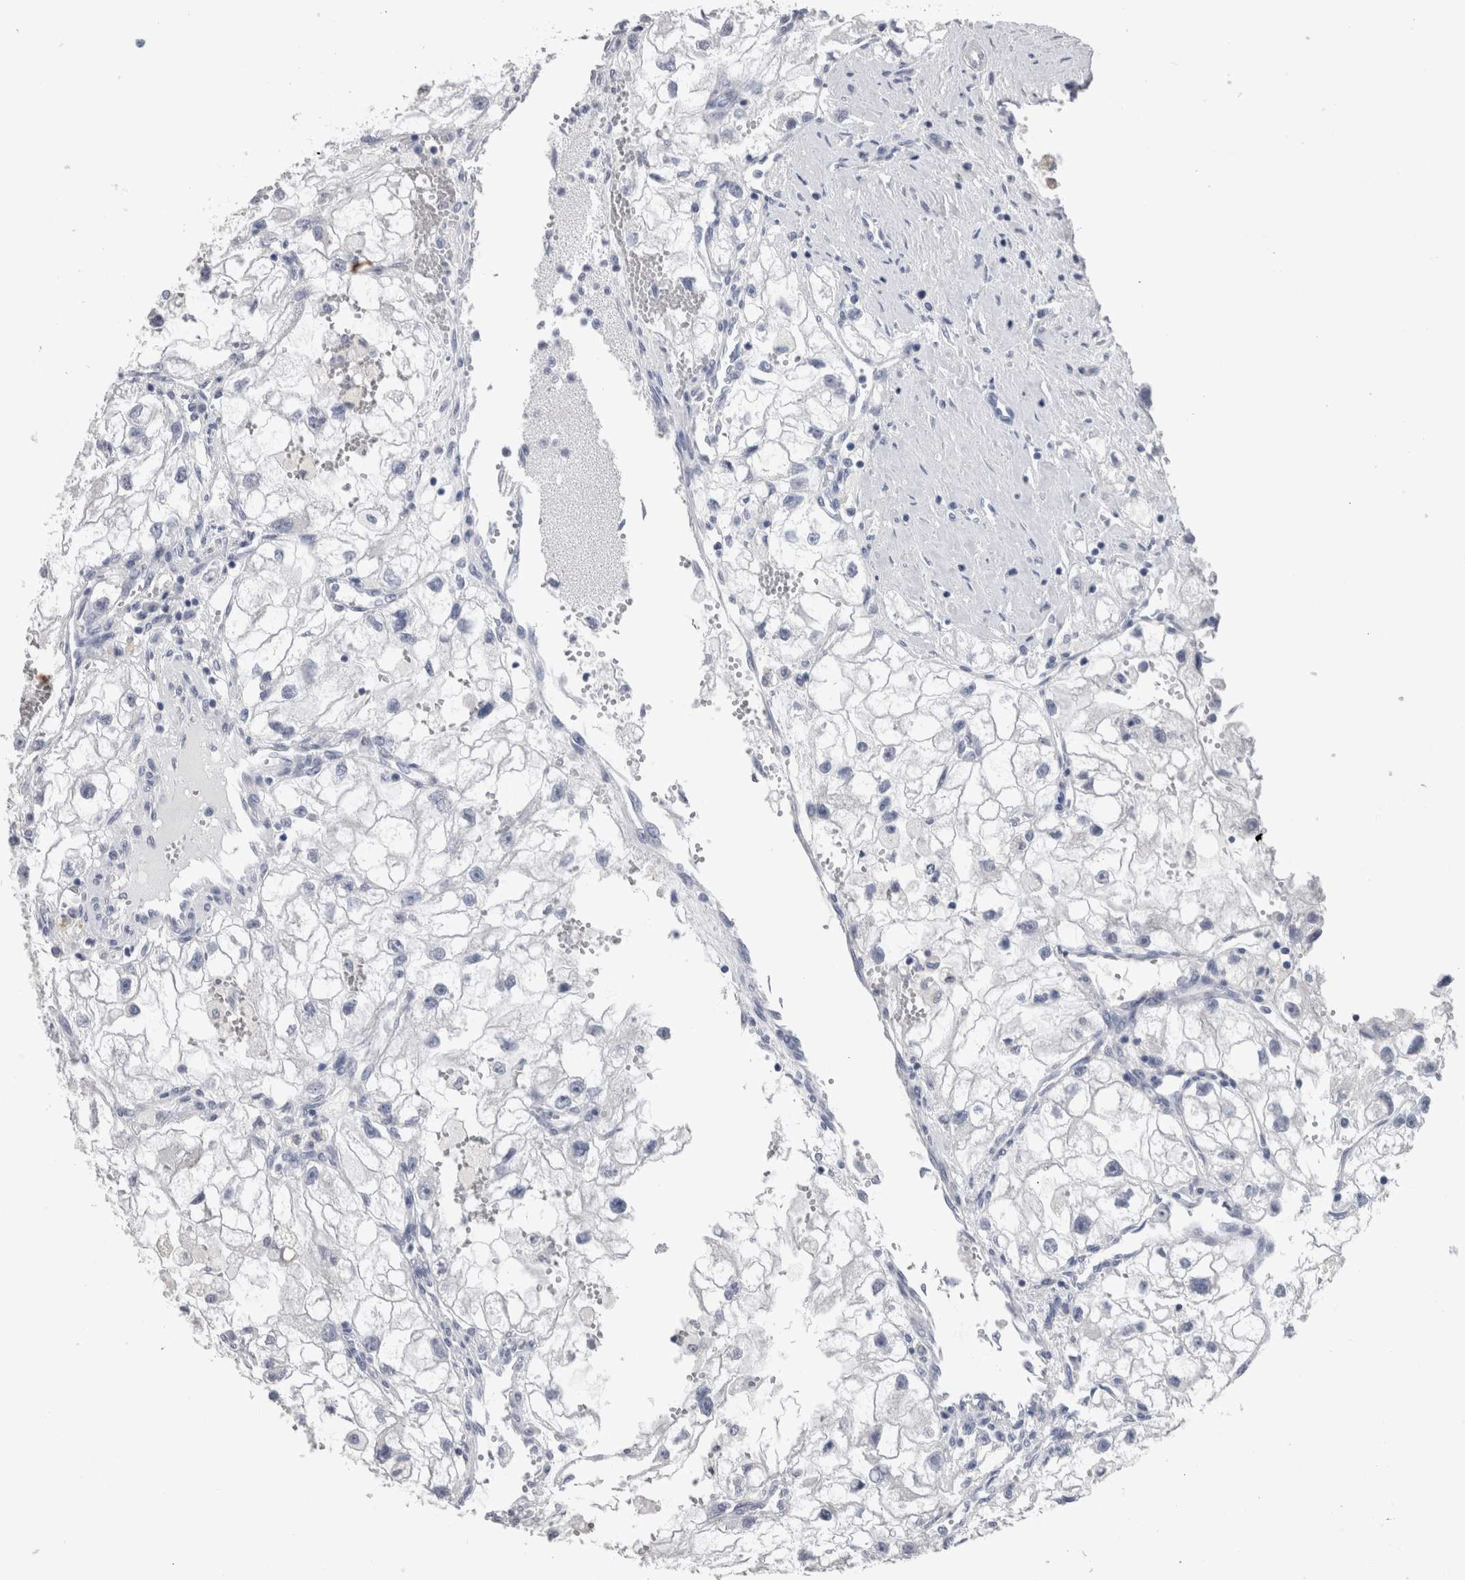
{"staining": {"intensity": "negative", "quantity": "none", "location": "none"}, "tissue": "renal cancer", "cell_type": "Tumor cells", "image_type": "cancer", "snomed": [{"axis": "morphology", "description": "Adenocarcinoma, NOS"}, {"axis": "topography", "description": "Kidney"}], "caption": "Image shows no protein expression in tumor cells of renal cancer (adenocarcinoma) tissue.", "gene": "CA8", "patient": {"sex": "female", "age": 70}}